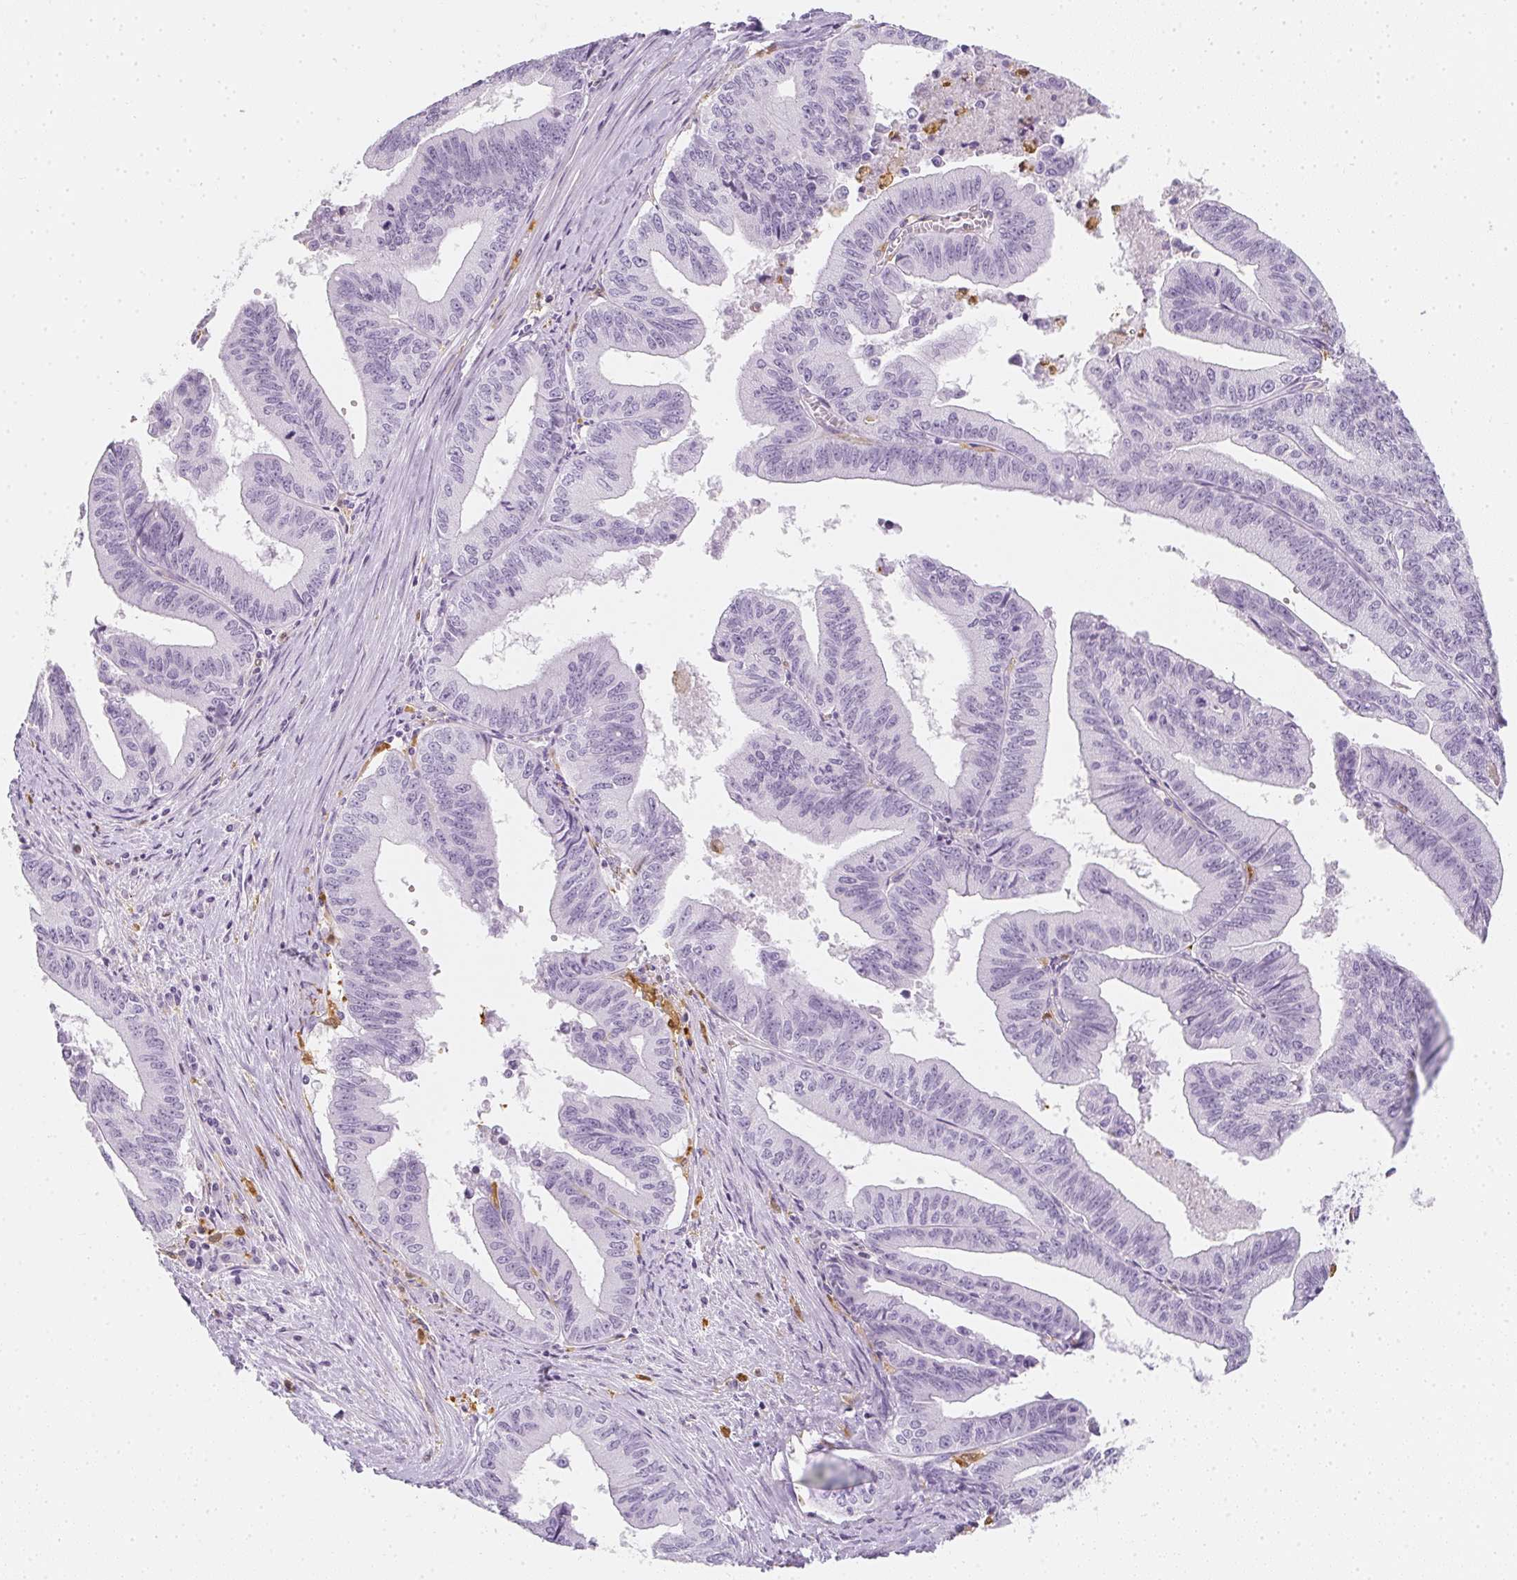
{"staining": {"intensity": "negative", "quantity": "none", "location": "none"}, "tissue": "endometrial cancer", "cell_type": "Tumor cells", "image_type": "cancer", "snomed": [{"axis": "morphology", "description": "Adenocarcinoma, NOS"}, {"axis": "topography", "description": "Endometrium"}], "caption": "Micrograph shows no protein expression in tumor cells of endometrial cancer tissue. (DAB immunohistochemistry (IHC), high magnification).", "gene": "HK3", "patient": {"sex": "female", "age": 65}}